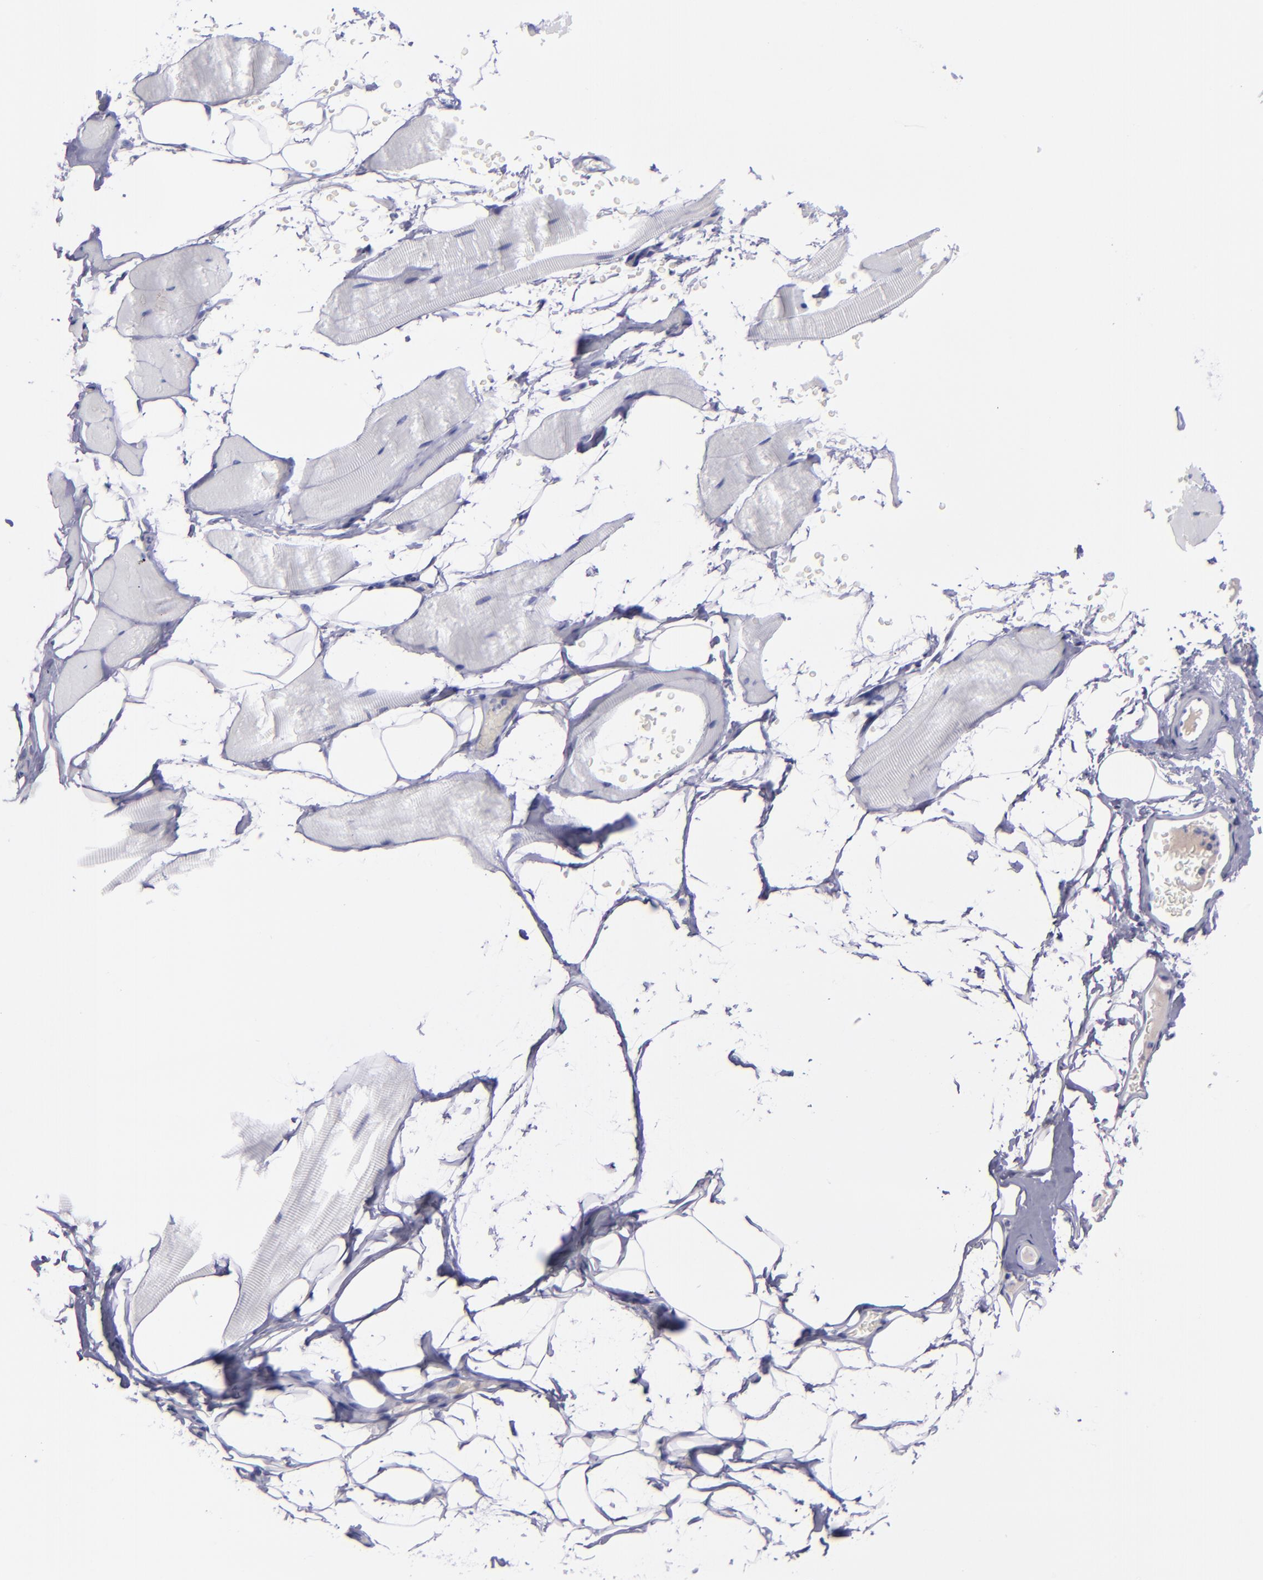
{"staining": {"intensity": "negative", "quantity": "none", "location": "none"}, "tissue": "skeletal muscle", "cell_type": "Myocytes", "image_type": "normal", "snomed": [{"axis": "morphology", "description": "Normal tissue, NOS"}, {"axis": "topography", "description": "Skeletal muscle"}, {"axis": "topography", "description": "Parathyroid gland"}], "caption": "This is an IHC photomicrograph of benign human skeletal muscle. There is no positivity in myocytes.", "gene": "CD37", "patient": {"sex": "female", "age": 37}}